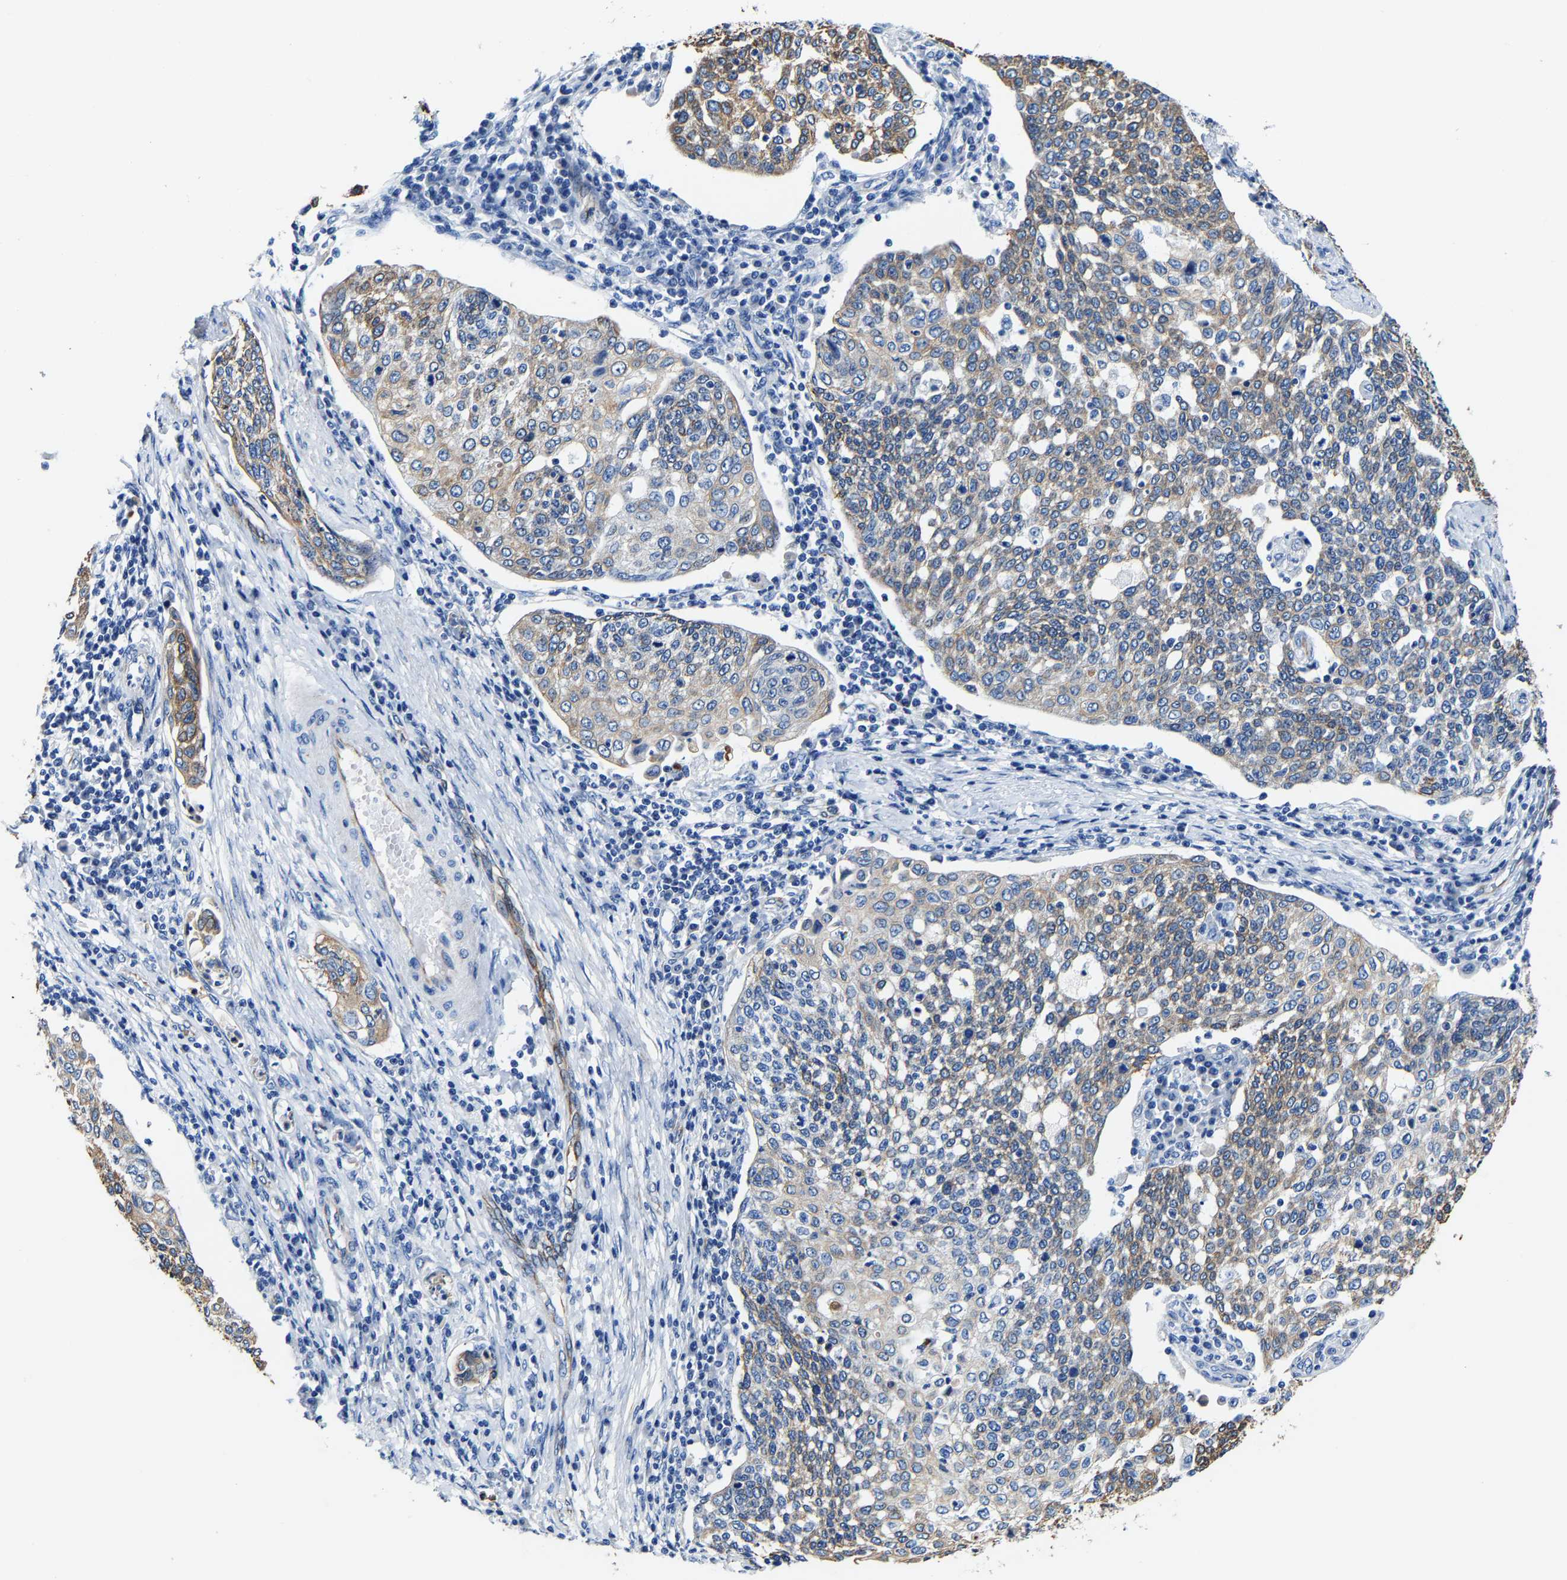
{"staining": {"intensity": "weak", "quantity": "25%-75%", "location": "cytoplasmic/membranous"}, "tissue": "cervical cancer", "cell_type": "Tumor cells", "image_type": "cancer", "snomed": [{"axis": "morphology", "description": "Squamous cell carcinoma, NOS"}, {"axis": "topography", "description": "Cervix"}], "caption": "Human cervical cancer stained with a brown dye reveals weak cytoplasmic/membranous positive positivity in about 25%-75% of tumor cells.", "gene": "MMEL1", "patient": {"sex": "female", "age": 34}}